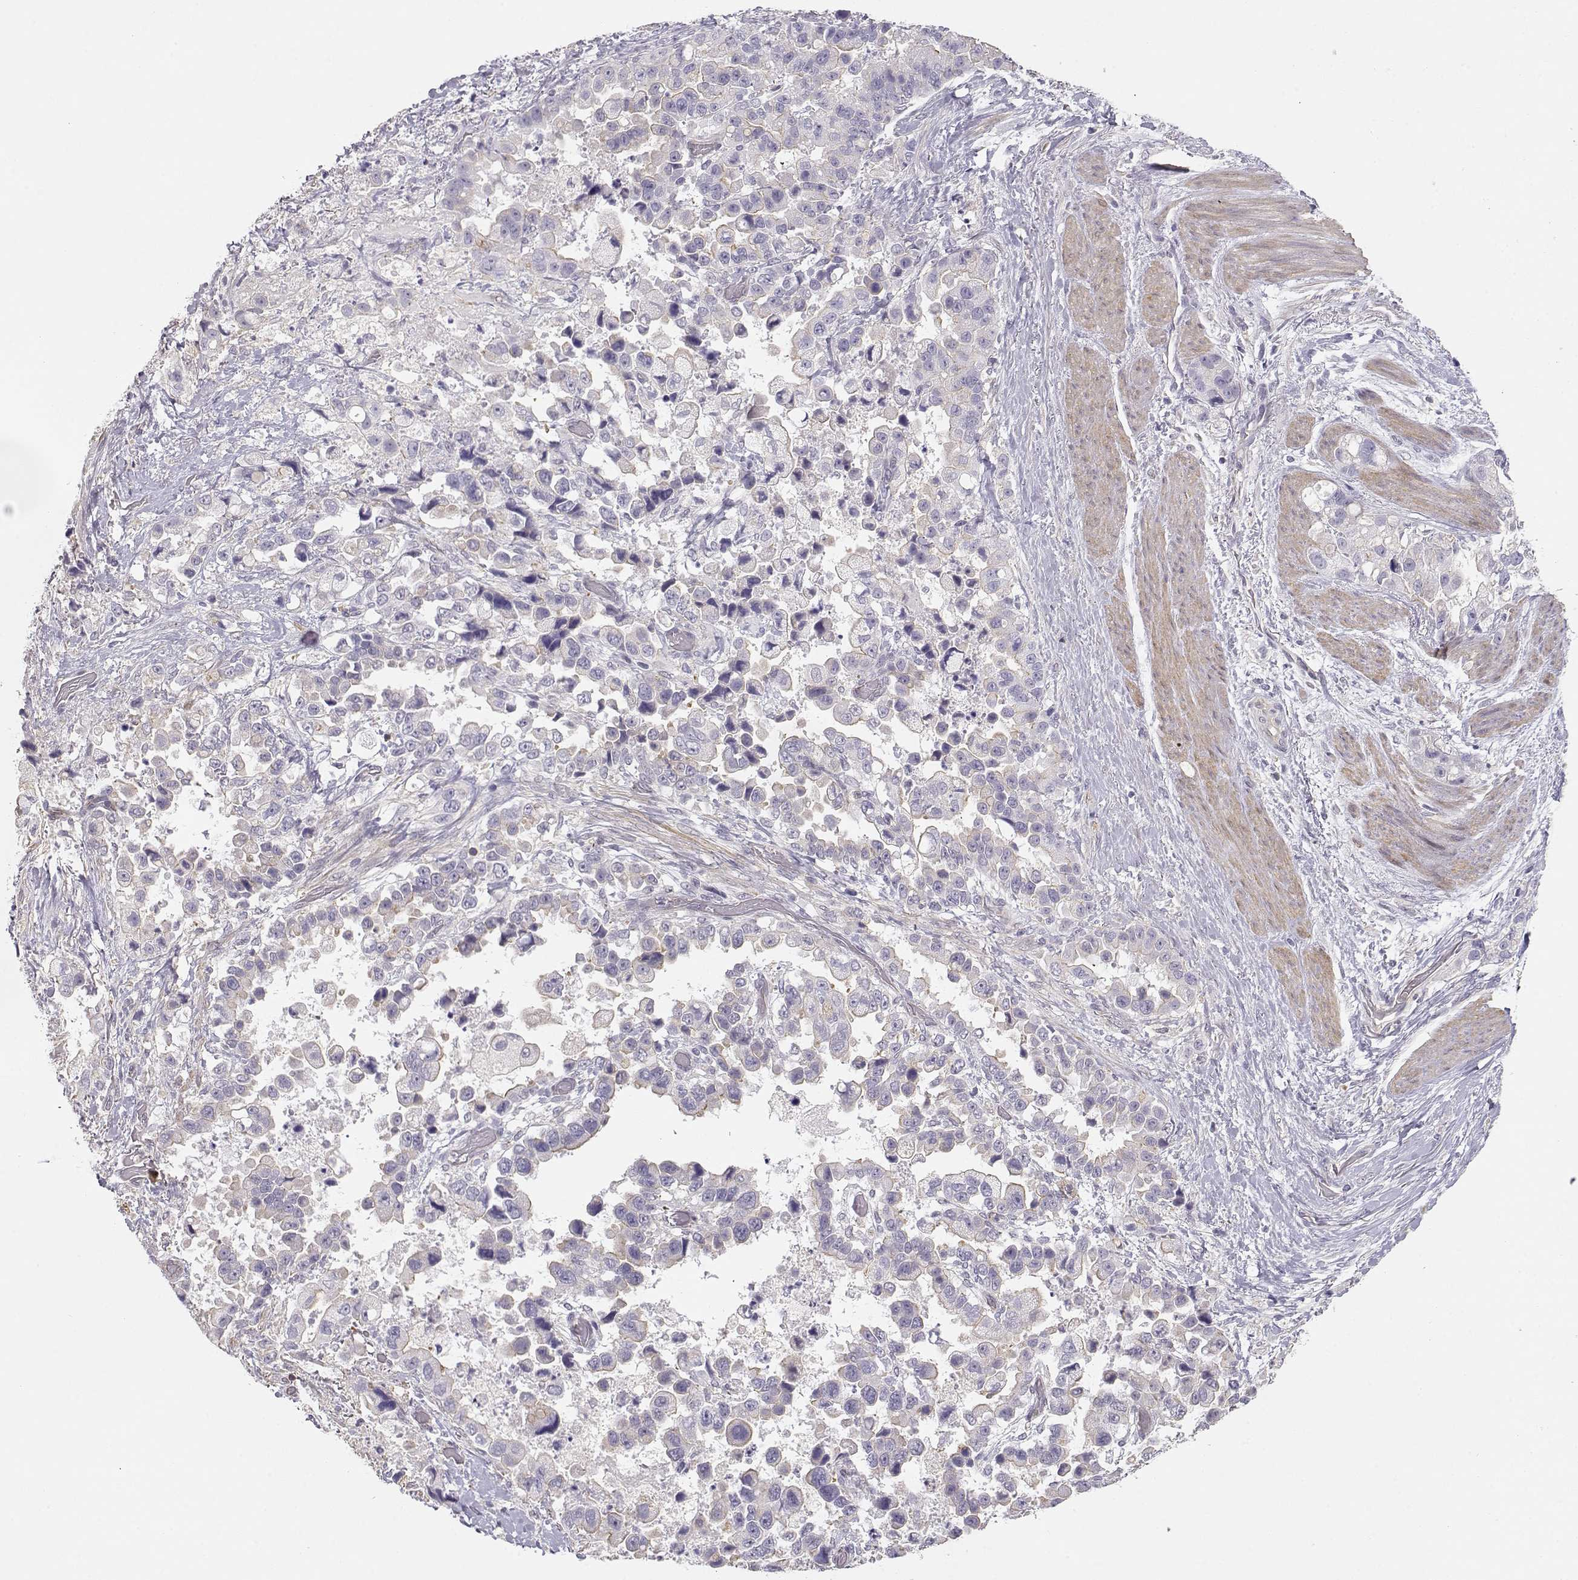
{"staining": {"intensity": "negative", "quantity": "none", "location": "none"}, "tissue": "stomach cancer", "cell_type": "Tumor cells", "image_type": "cancer", "snomed": [{"axis": "morphology", "description": "Adenocarcinoma, NOS"}, {"axis": "topography", "description": "Stomach"}], "caption": "Micrograph shows no protein staining in tumor cells of stomach cancer tissue.", "gene": "DAPL1", "patient": {"sex": "male", "age": 59}}